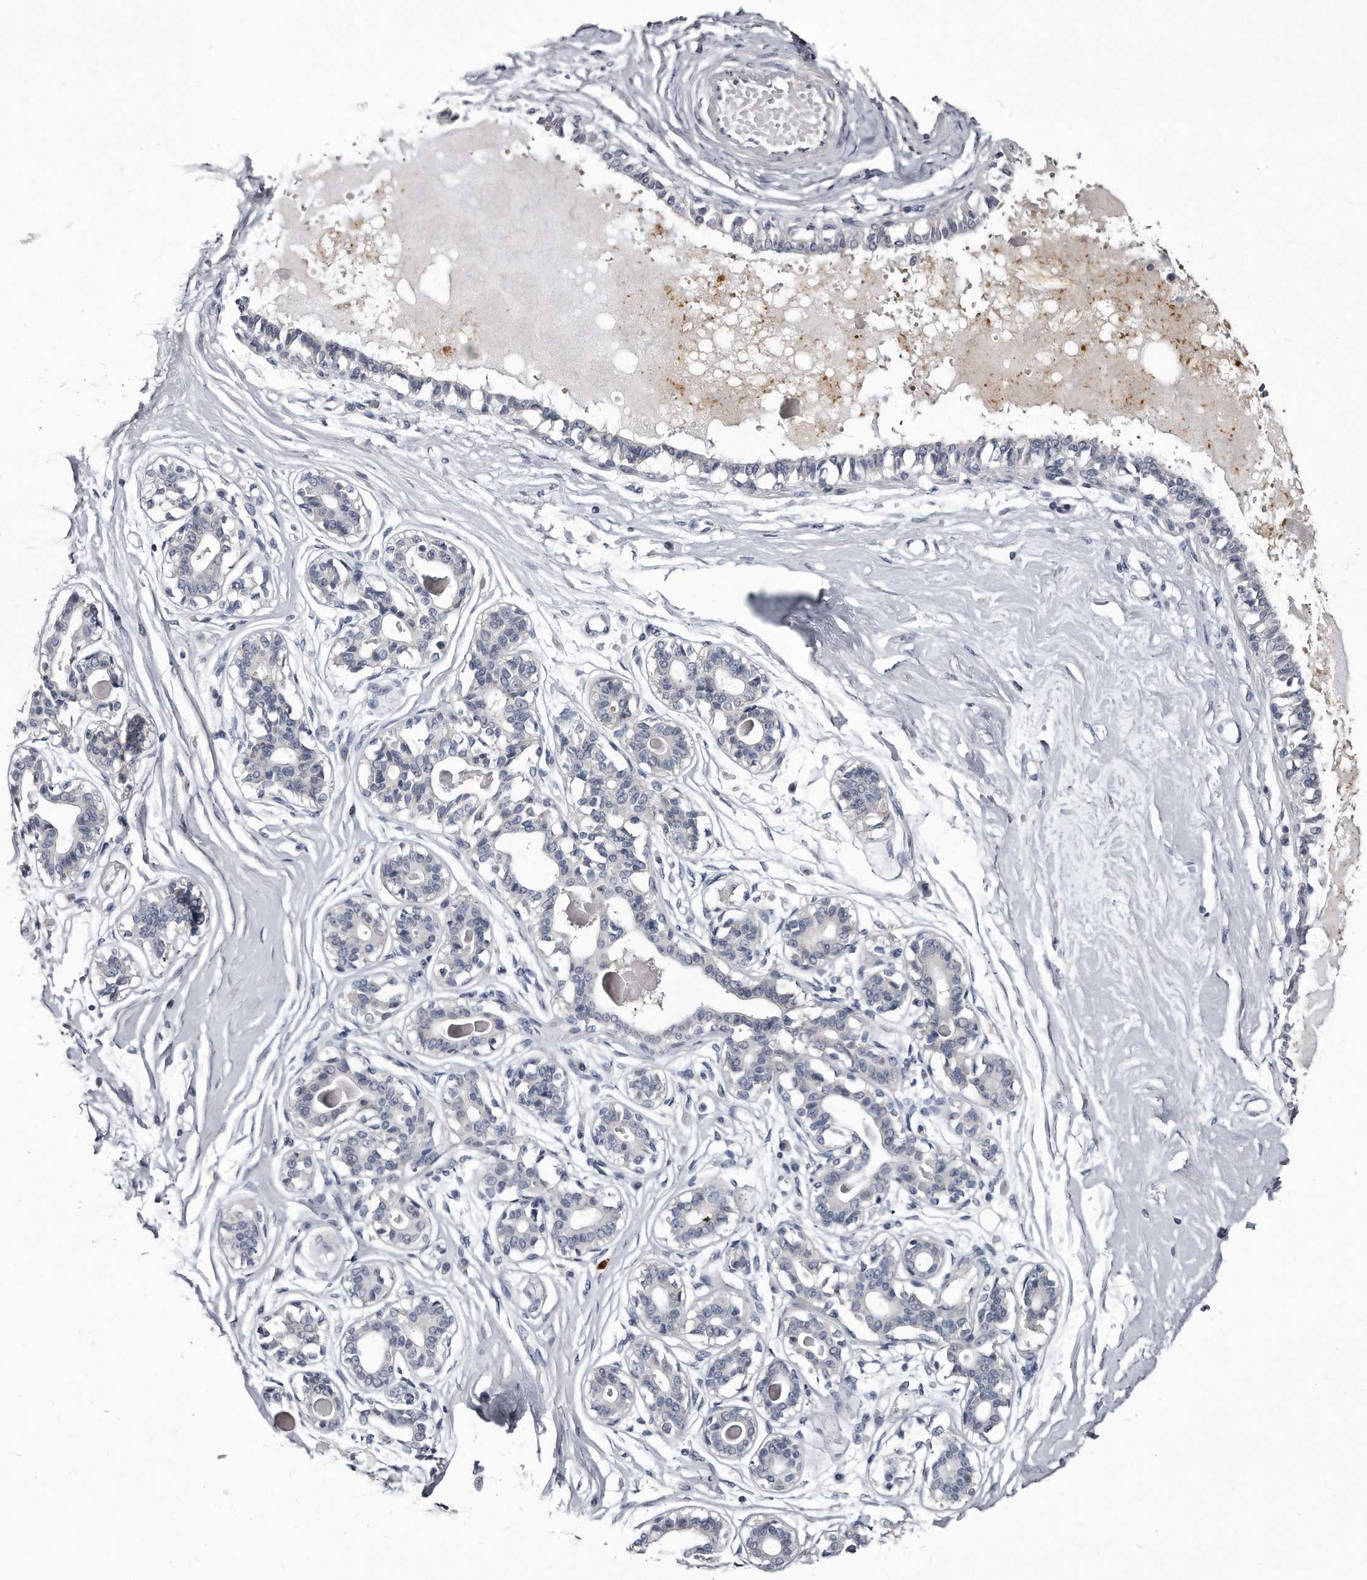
{"staining": {"intensity": "negative", "quantity": "none", "location": "none"}, "tissue": "breast", "cell_type": "Adipocytes", "image_type": "normal", "snomed": [{"axis": "morphology", "description": "Normal tissue, NOS"}, {"axis": "topography", "description": "Breast"}], "caption": "Immunohistochemical staining of benign human breast displays no significant staining in adipocytes.", "gene": "GAPVD1", "patient": {"sex": "female", "age": 45}}